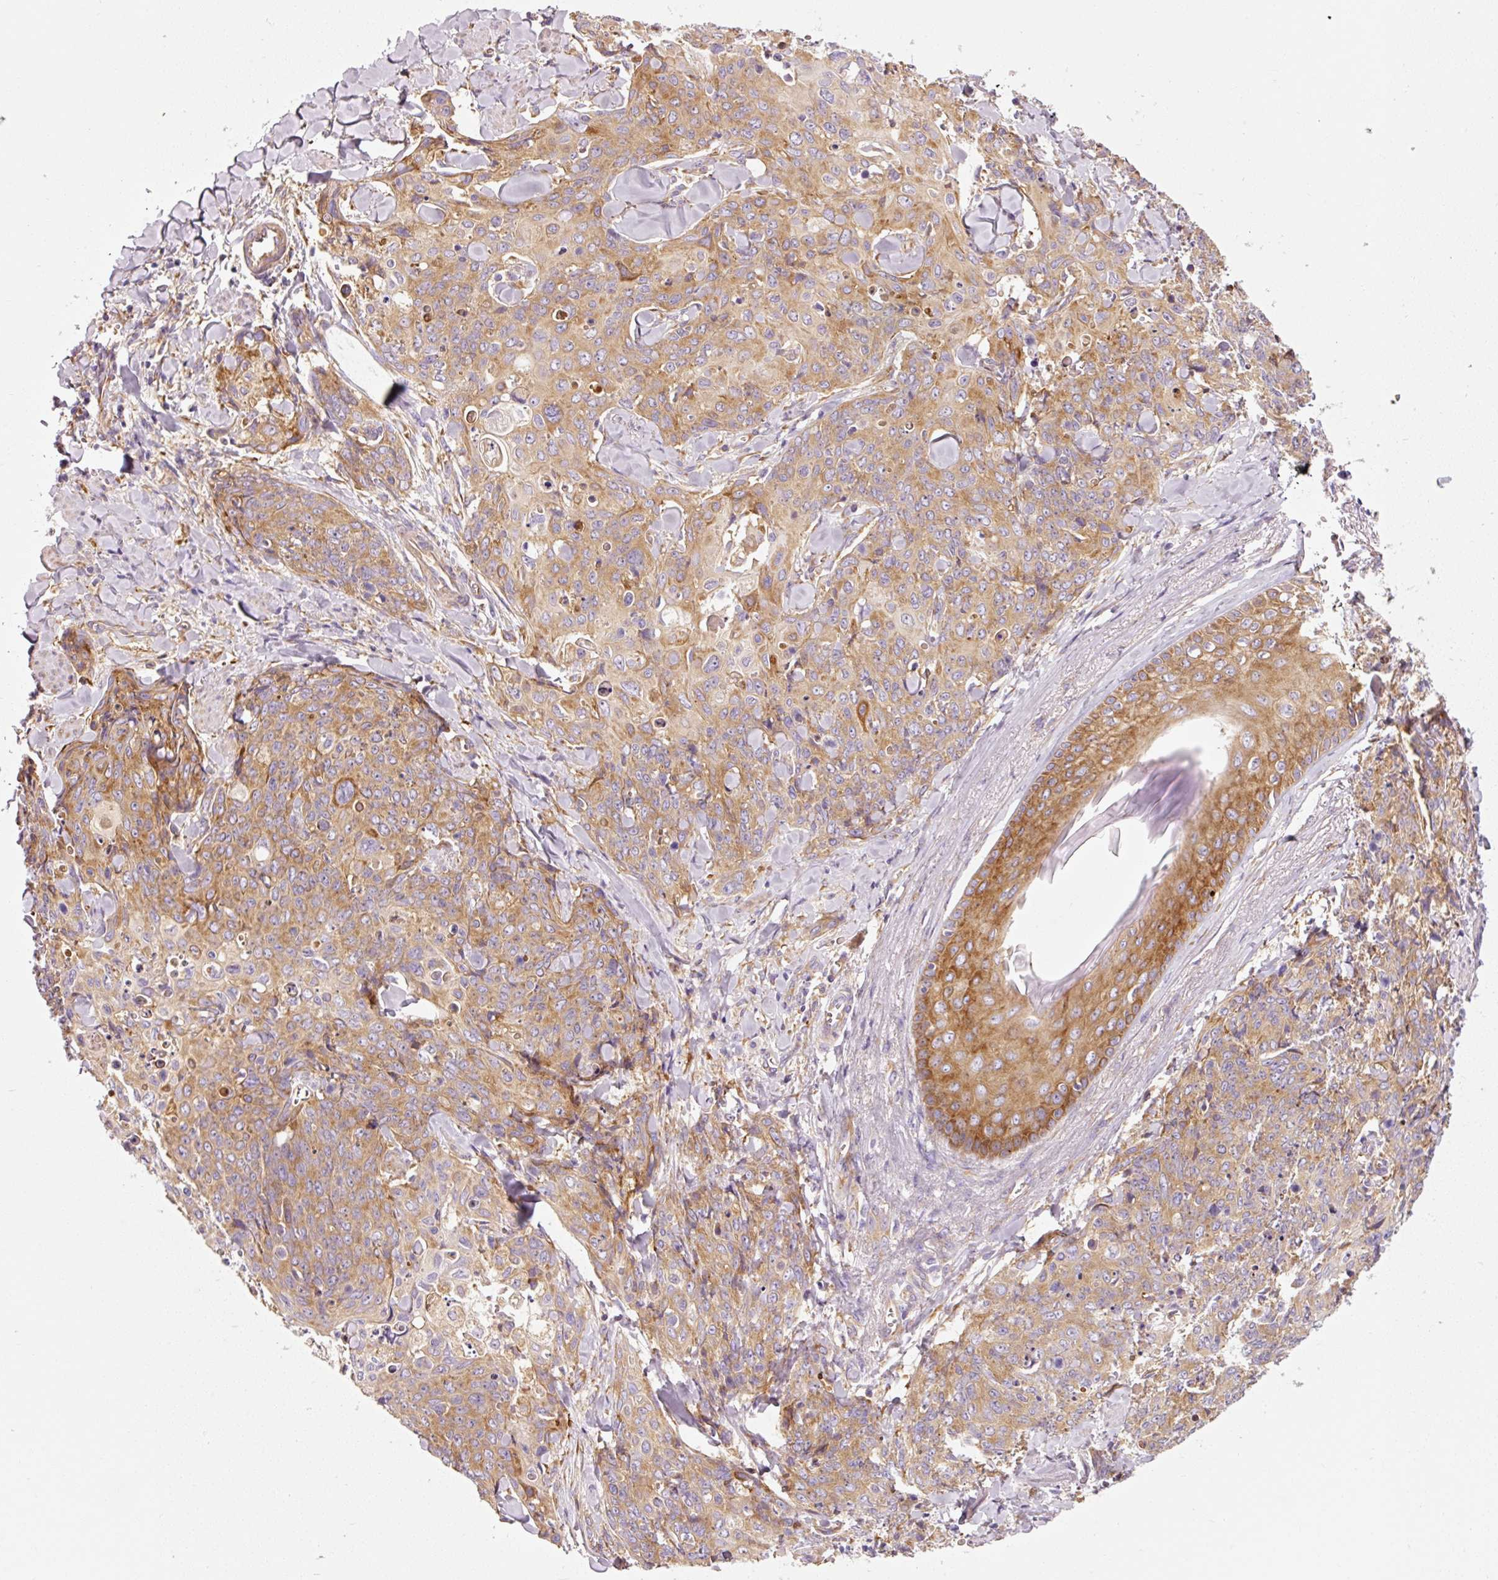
{"staining": {"intensity": "moderate", "quantity": ">75%", "location": "cytoplasmic/membranous"}, "tissue": "skin cancer", "cell_type": "Tumor cells", "image_type": "cancer", "snomed": [{"axis": "morphology", "description": "Squamous cell carcinoma, NOS"}, {"axis": "topography", "description": "Skin"}, {"axis": "topography", "description": "Vulva"}], "caption": "IHC histopathology image of neoplastic tissue: human skin cancer stained using immunohistochemistry (IHC) exhibits medium levels of moderate protein expression localized specifically in the cytoplasmic/membranous of tumor cells, appearing as a cytoplasmic/membranous brown color.", "gene": "RPL10A", "patient": {"sex": "female", "age": 85}}